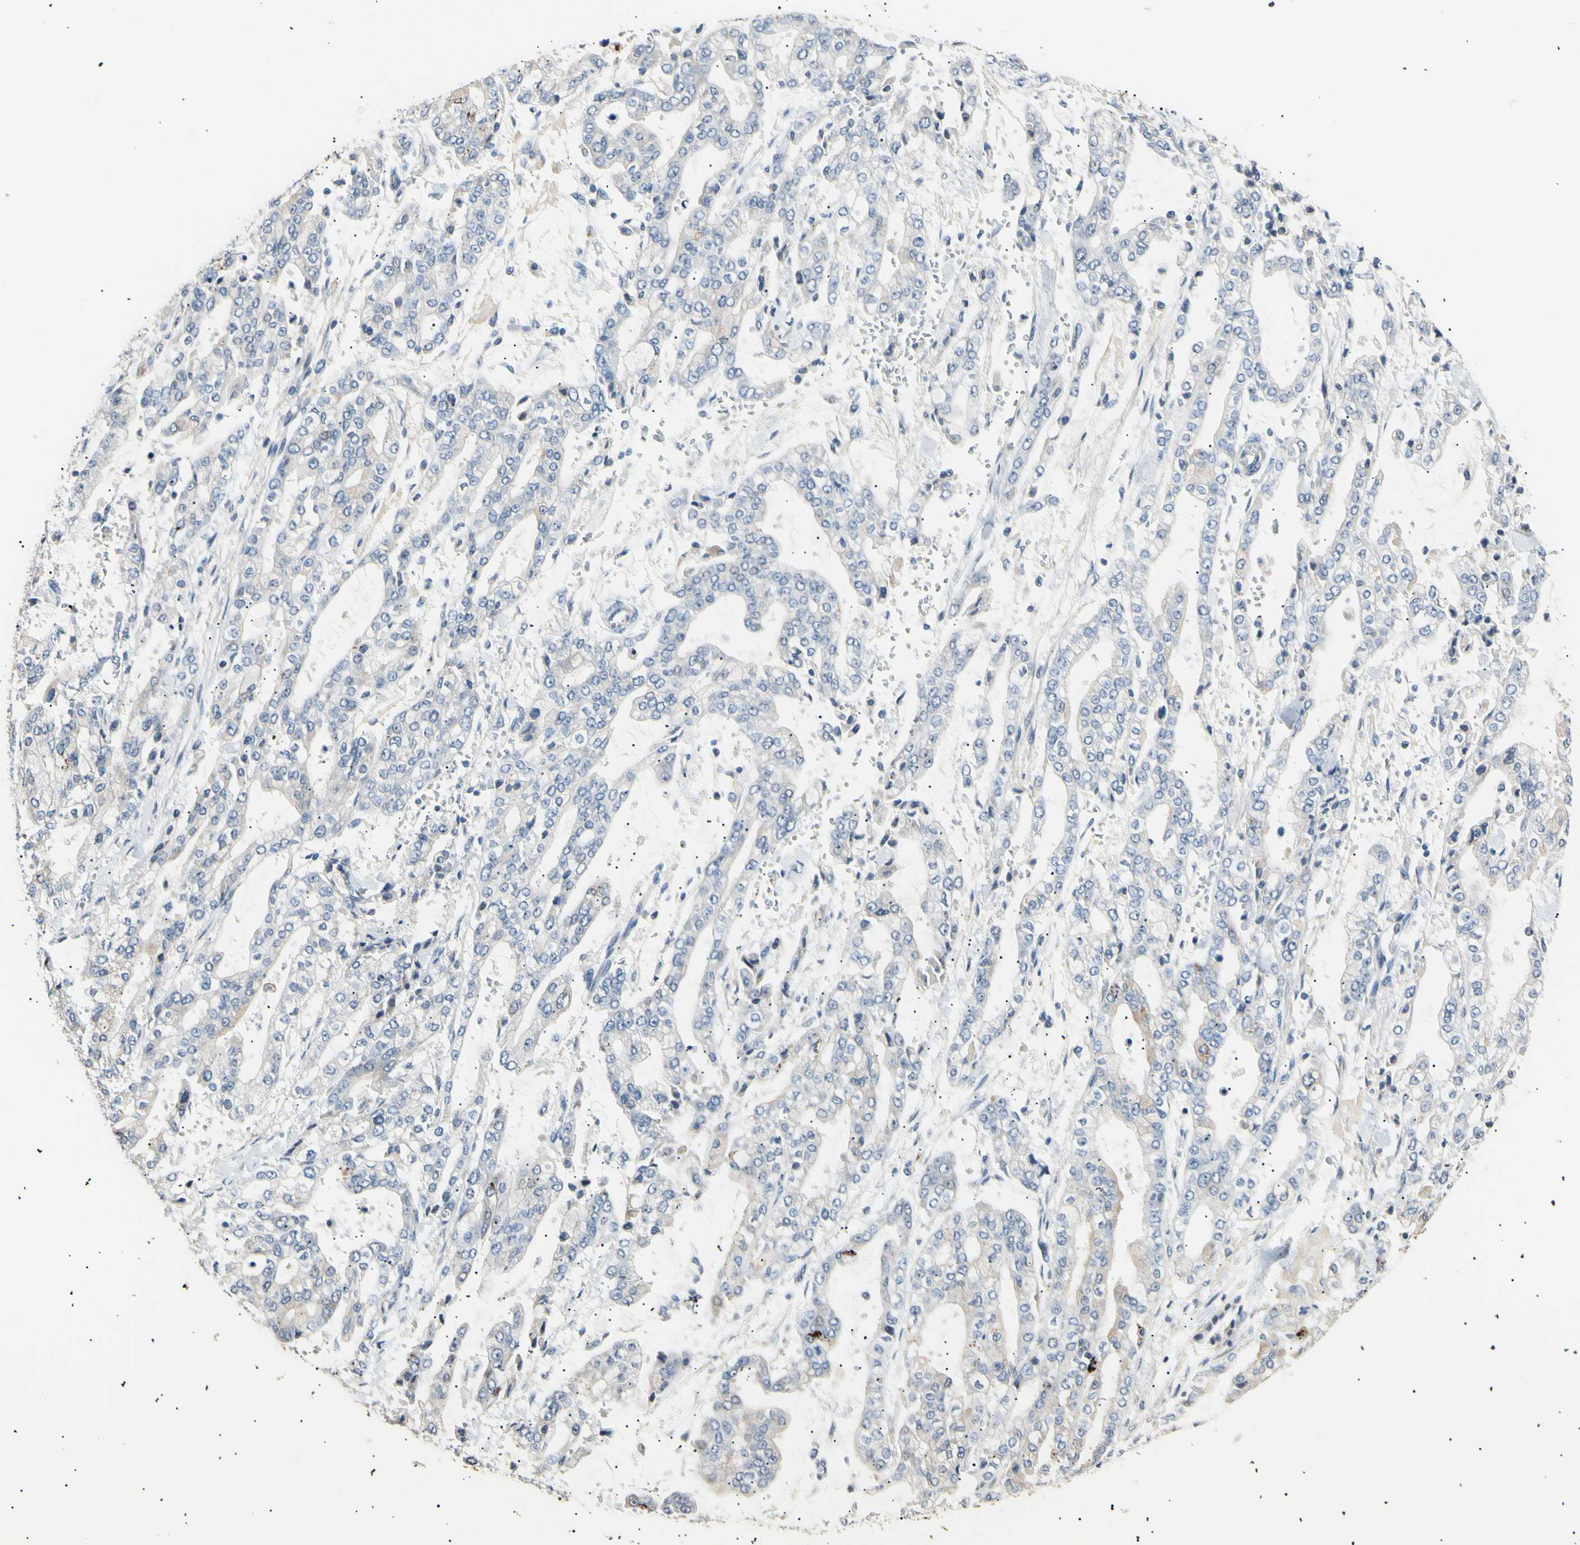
{"staining": {"intensity": "negative", "quantity": "none", "location": "none"}, "tissue": "stomach cancer", "cell_type": "Tumor cells", "image_type": "cancer", "snomed": [{"axis": "morphology", "description": "Normal tissue, NOS"}, {"axis": "morphology", "description": "Adenocarcinoma, NOS"}, {"axis": "topography", "description": "Stomach, upper"}, {"axis": "topography", "description": "Stomach"}], "caption": "High power microscopy micrograph of an immunohistochemistry micrograph of stomach cancer, revealing no significant staining in tumor cells. The staining is performed using DAB brown chromogen with nuclei counter-stained in using hematoxylin.", "gene": "LDLR", "patient": {"sex": "male", "age": 76}}